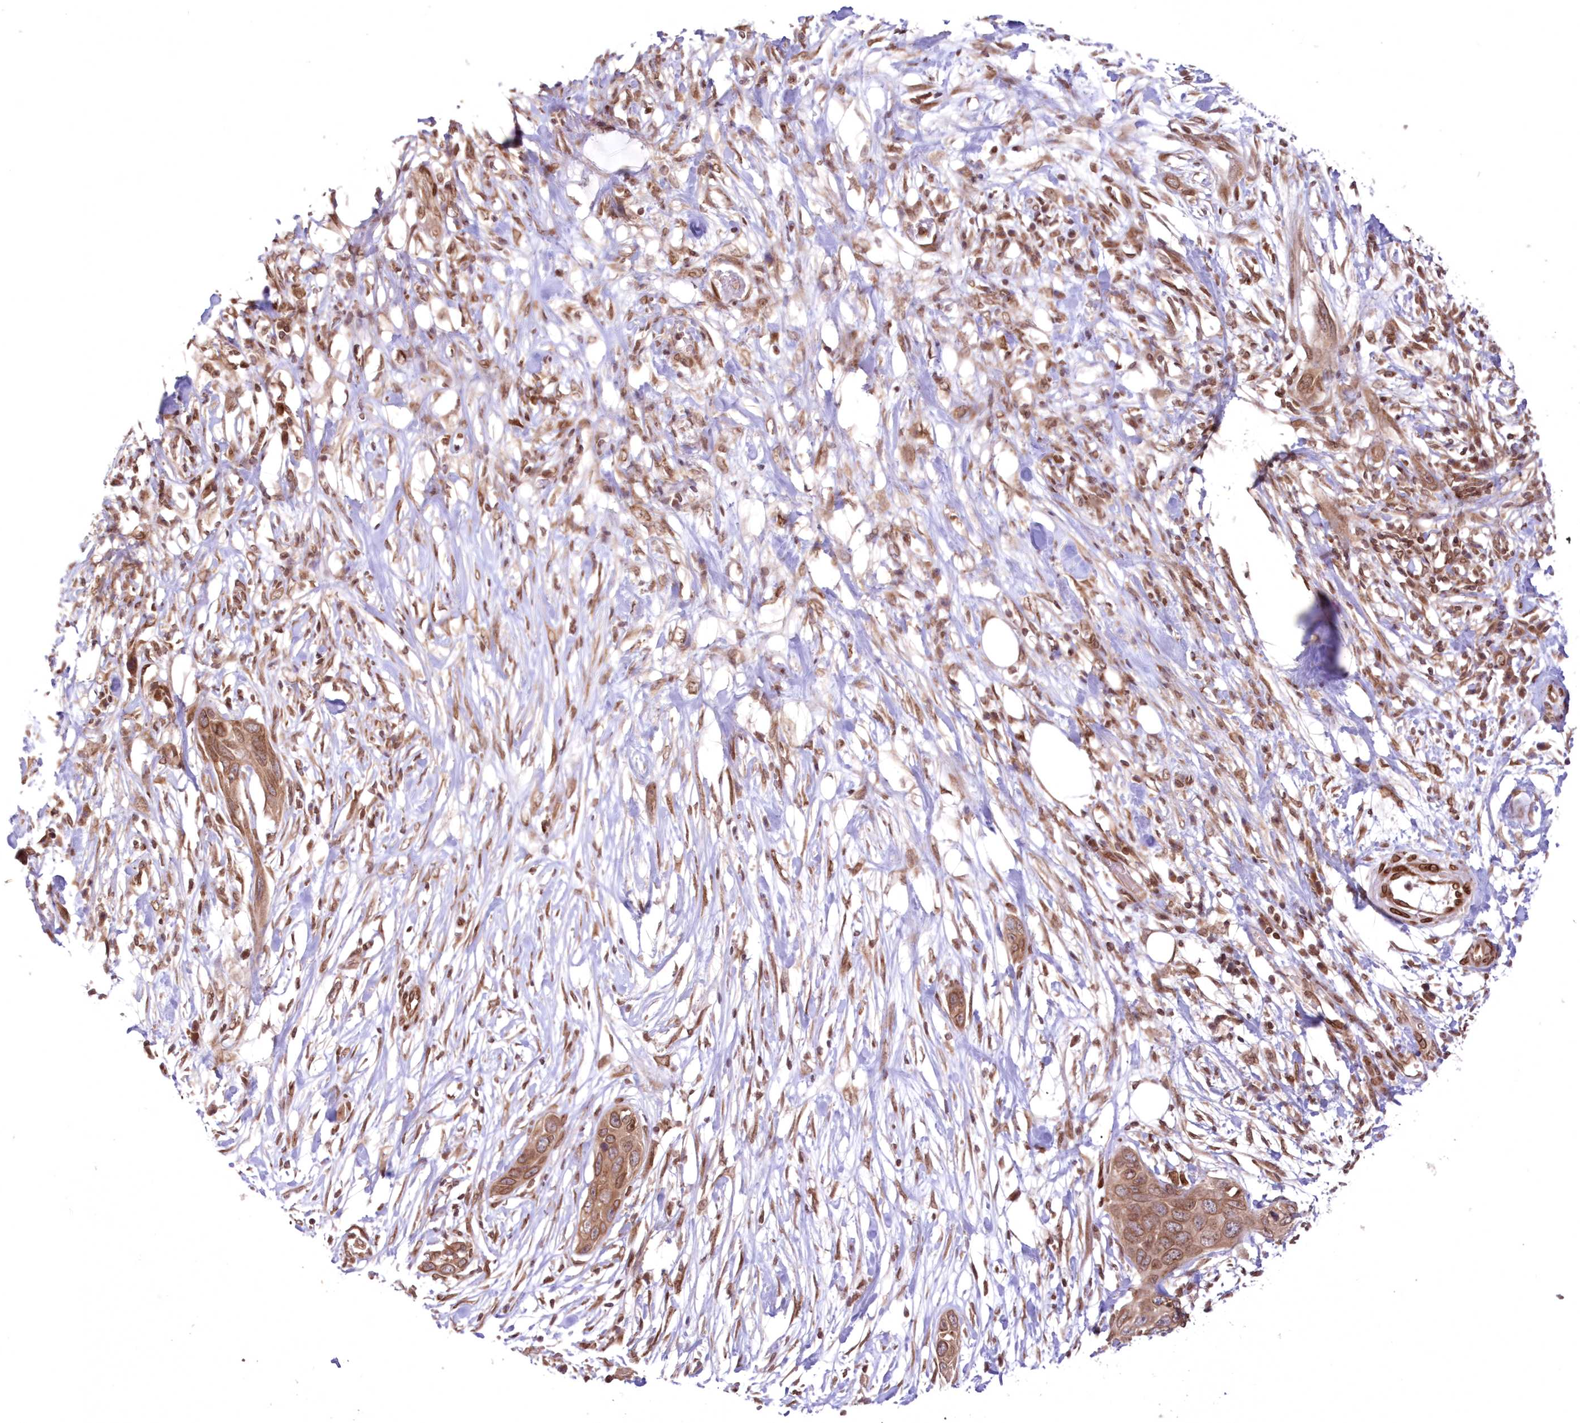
{"staining": {"intensity": "moderate", "quantity": ">75%", "location": "cytoplasmic/membranous,nuclear"}, "tissue": "pancreatic cancer", "cell_type": "Tumor cells", "image_type": "cancer", "snomed": [{"axis": "morphology", "description": "Adenocarcinoma, NOS"}, {"axis": "topography", "description": "Pancreas"}], "caption": "Pancreatic adenocarcinoma tissue reveals moderate cytoplasmic/membranous and nuclear expression in about >75% of tumor cells The staining is performed using DAB brown chromogen to label protein expression. The nuclei are counter-stained blue using hematoxylin.", "gene": "DNAJC27", "patient": {"sex": "female", "age": 60}}